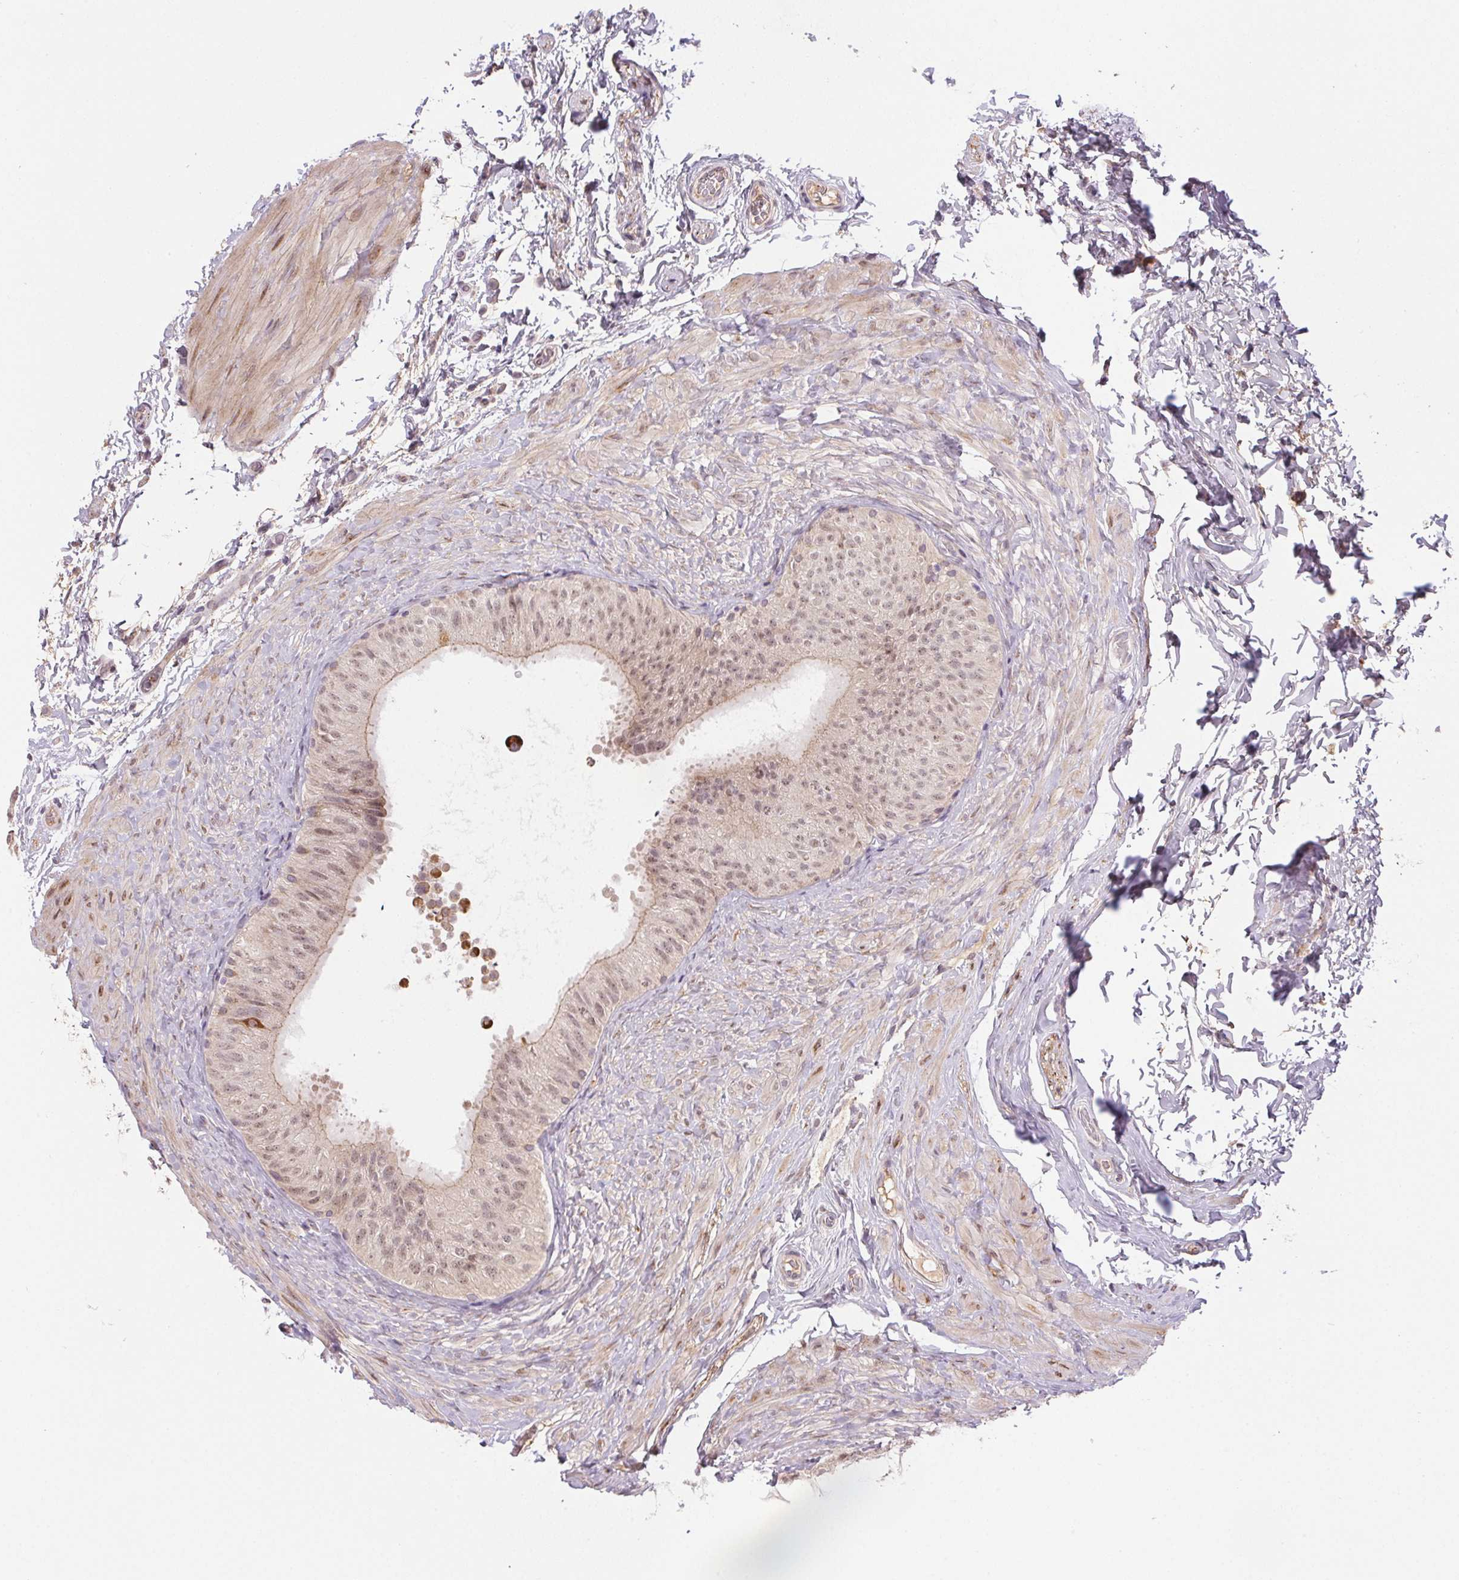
{"staining": {"intensity": "moderate", "quantity": "<25%", "location": "cytoplasmic/membranous,nuclear"}, "tissue": "epididymis", "cell_type": "Glandular cells", "image_type": "normal", "snomed": [{"axis": "morphology", "description": "Normal tissue, NOS"}, {"axis": "topography", "description": "Epididymis, spermatic cord, NOS"}, {"axis": "topography", "description": "Epididymis"}], "caption": "IHC histopathology image of unremarkable epididymis: epididymis stained using immunohistochemistry shows low levels of moderate protein expression localized specifically in the cytoplasmic/membranous,nuclear of glandular cells, appearing as a cytoplasmic/membranous,nuclear brown color.", "gene": "CFAP92", "patient": {"sex": "male", "age": 31}}